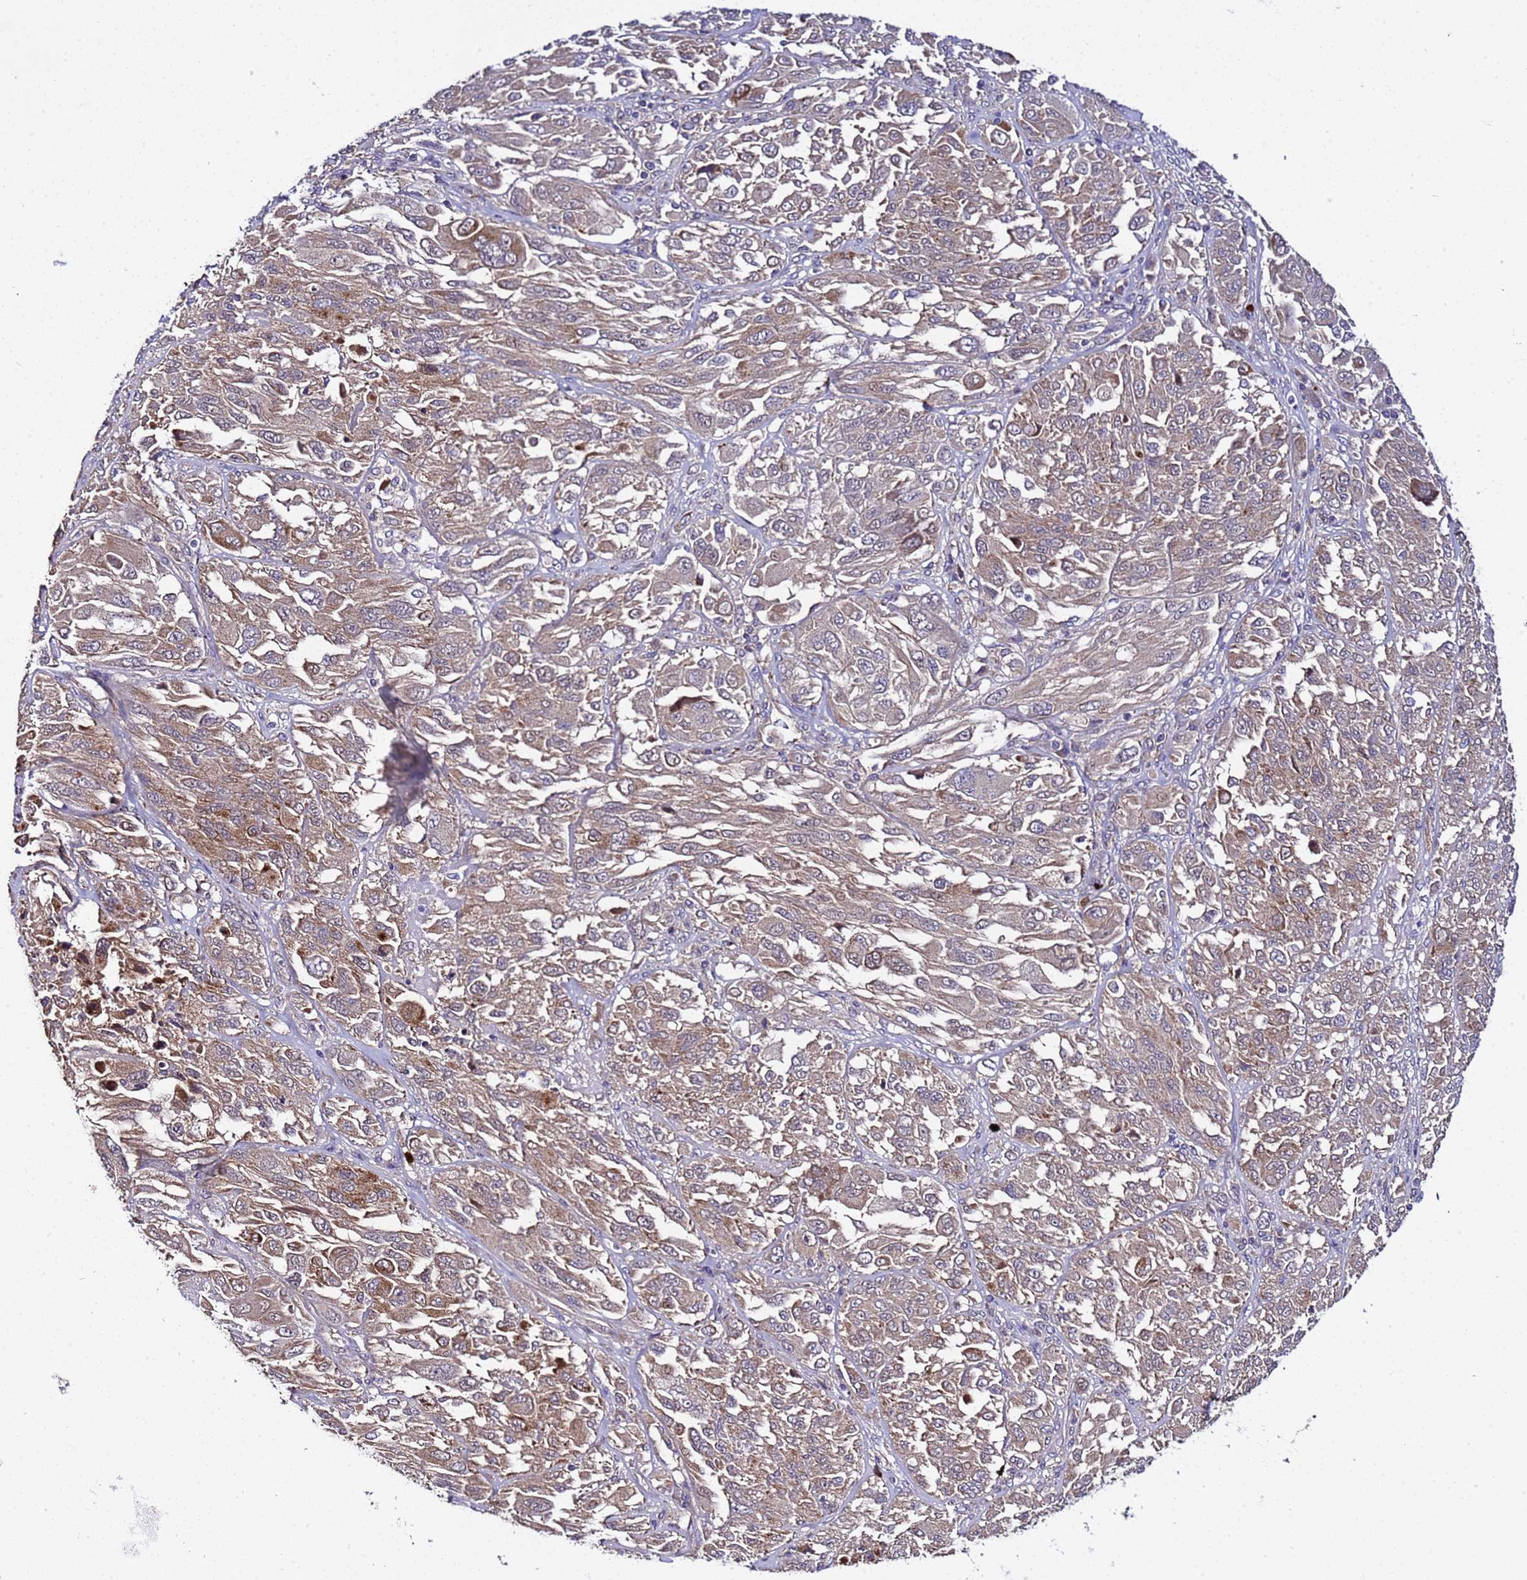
{"staining": {"intensity": "moderate", "quantity": "<25%", "location": "cytoplasmic/membranous"}, "tissue": "melanoma", "cell_type": "Tumor cells", "image_type": "cancer", "snomed": [{"axis": "morphology", "description": "Malignant melanoma, NOS"}, {"axis": "topography", "description": "Skin"}], "caption": "This histopathology image demonstrates immunohistochemistry (IHC) staining of human melanoma, with low moderate cytoplasmic/membranous expression in about <25% of tumor cells.", "gene": "PLXDC2", "patient": {"sex": "female", "age": 91}}